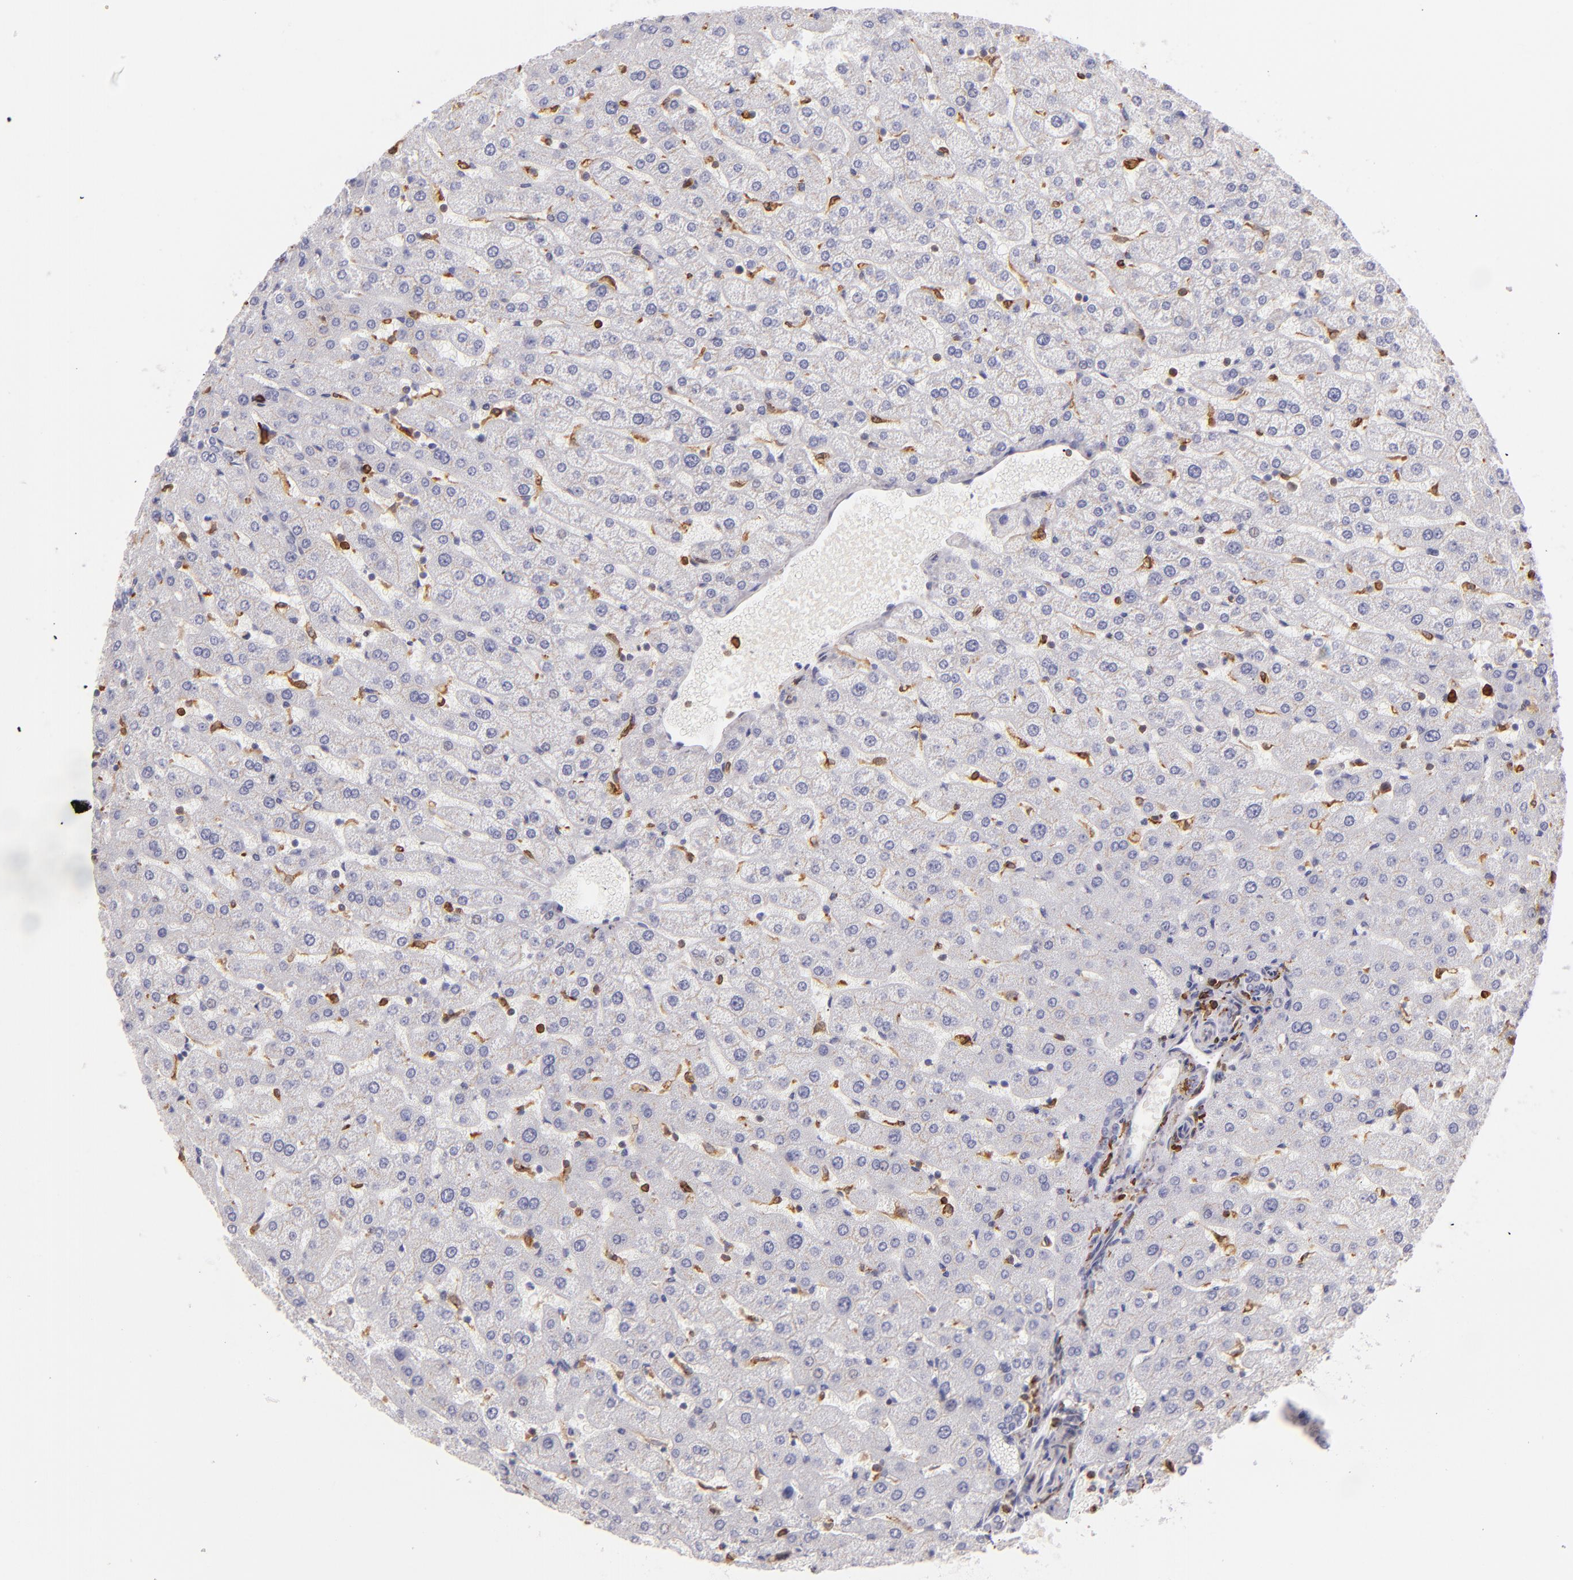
{"staining": {"intensity": "negative", "quantity": "none", "location": "none"}, "tissue": "liver", "cell_type": "Cholangiocytes", "image_type": "normal", "snomed": [{"axis": "morphology", "description": "Normal tissue, NOS"}, {"axis": "morphology", "description": "Fibrosis, NOS"}, {"axis": "topography", "description": "Liver"}], "caption": "IHC of benign human liver demonstrates no expression in cholangiocytes.", "gene": "CD74", "patient": {"sex": "female", "age": 29}}